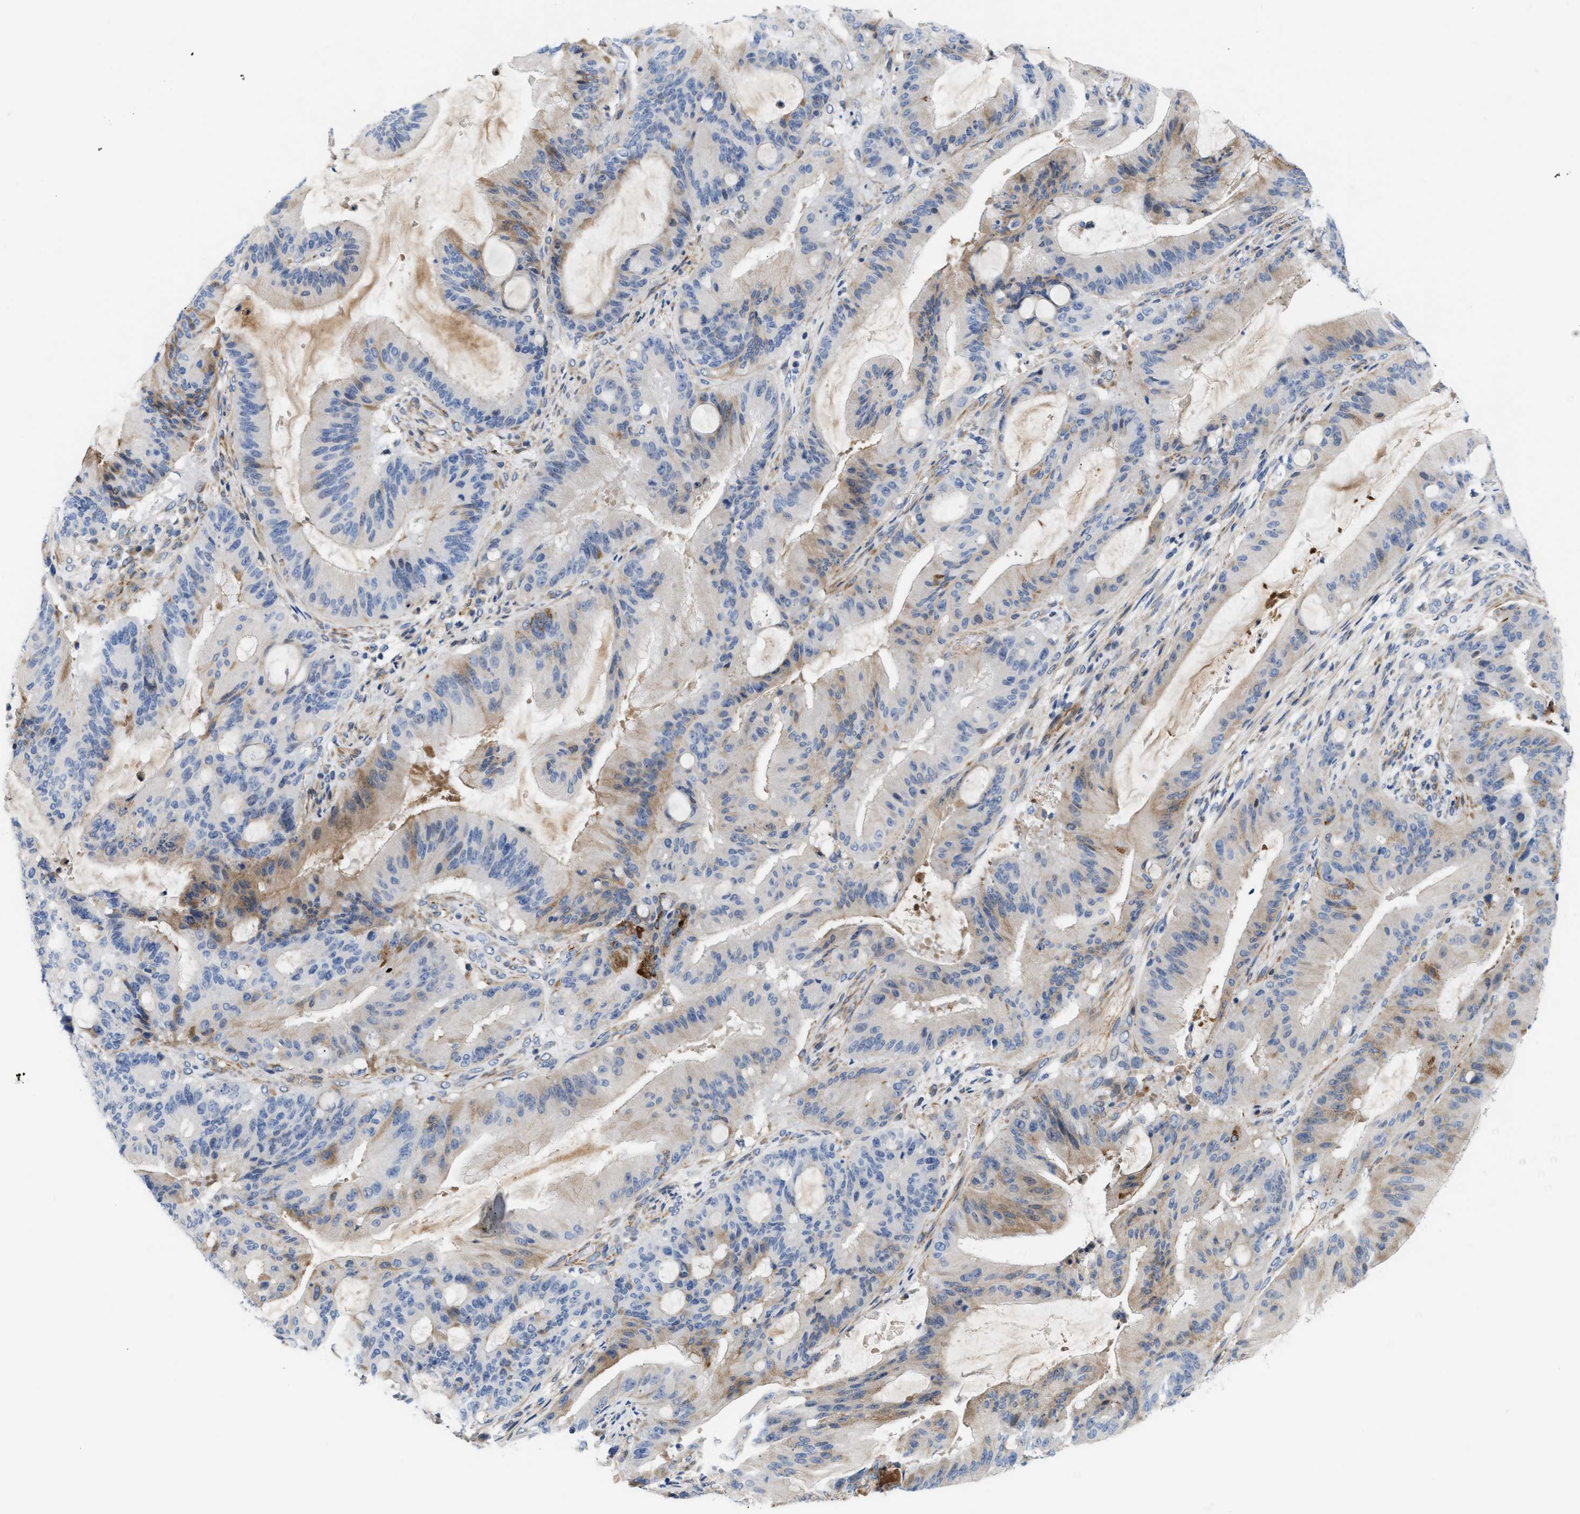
{"staining": {"intensity": "moderate", "quantity": "<25%", "location": "cytoplasmic/membranous"}, "tissue": "liver cancer", "cell_type": "Tumor cells", "image_type": "cancer", "snomed": [{"axis": "morphology", "description": "Normal tissue, NOS"}, {"axis": "morphology", "description": "Cholangiocarcinoma"}, {"axis": "topography", "description": "Liver"}, {"axis": "topography", "description": "Peripheral nerve tissue"}], "caption": "This micrograph demonstrates IHC staining of human liver cancer, with low moderate cytoplasmic/membranous expression in approximately <25% of tumor cells.", "gene": "TFPI", "patient": {"sex": "female", "age": 73}}